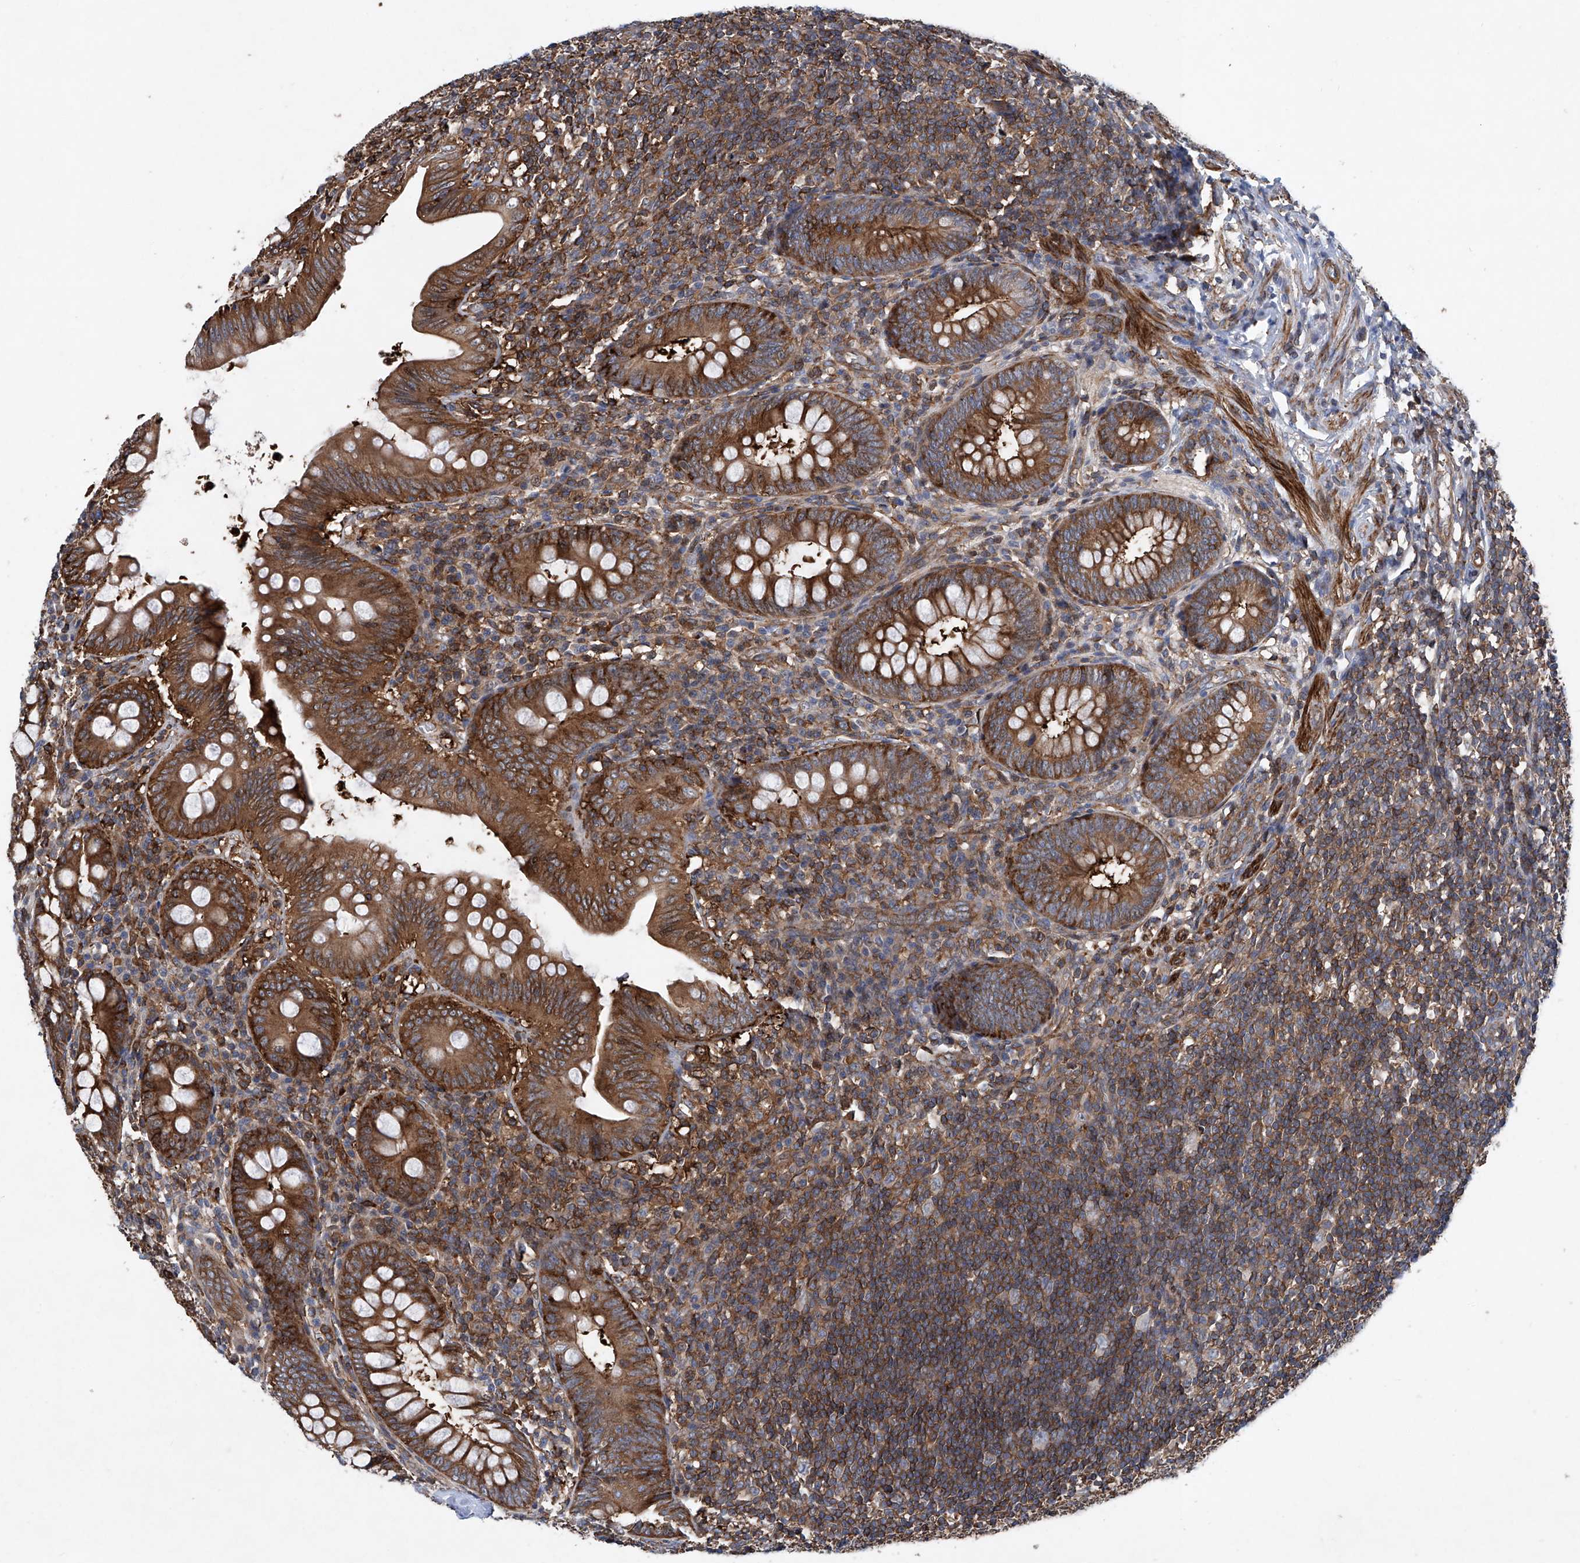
{"staining": {"intensity": "moderate", "quantity": ">75%", "location": "cytoplasmic/membranous"}, "tissue": "appendix", "cell_type": "Glandular cells", "image_type": "normal", "snomed": [{"axis": "morphology", "description": "Normal tissue, NOS"}, {"axis": "topography", "description": "Appendix"}], "caption": "IHC histopathology image of normal appendix: appendix stained using IHC exhibits medium levels of moderate protein expression localized specifically in the cytoplasmic/membranous of glandular cells, appearing as a cytoplasmic/membranous brown color.", "gene": "NT5C3A", "patient": {"sex": "male", "age": 14}}